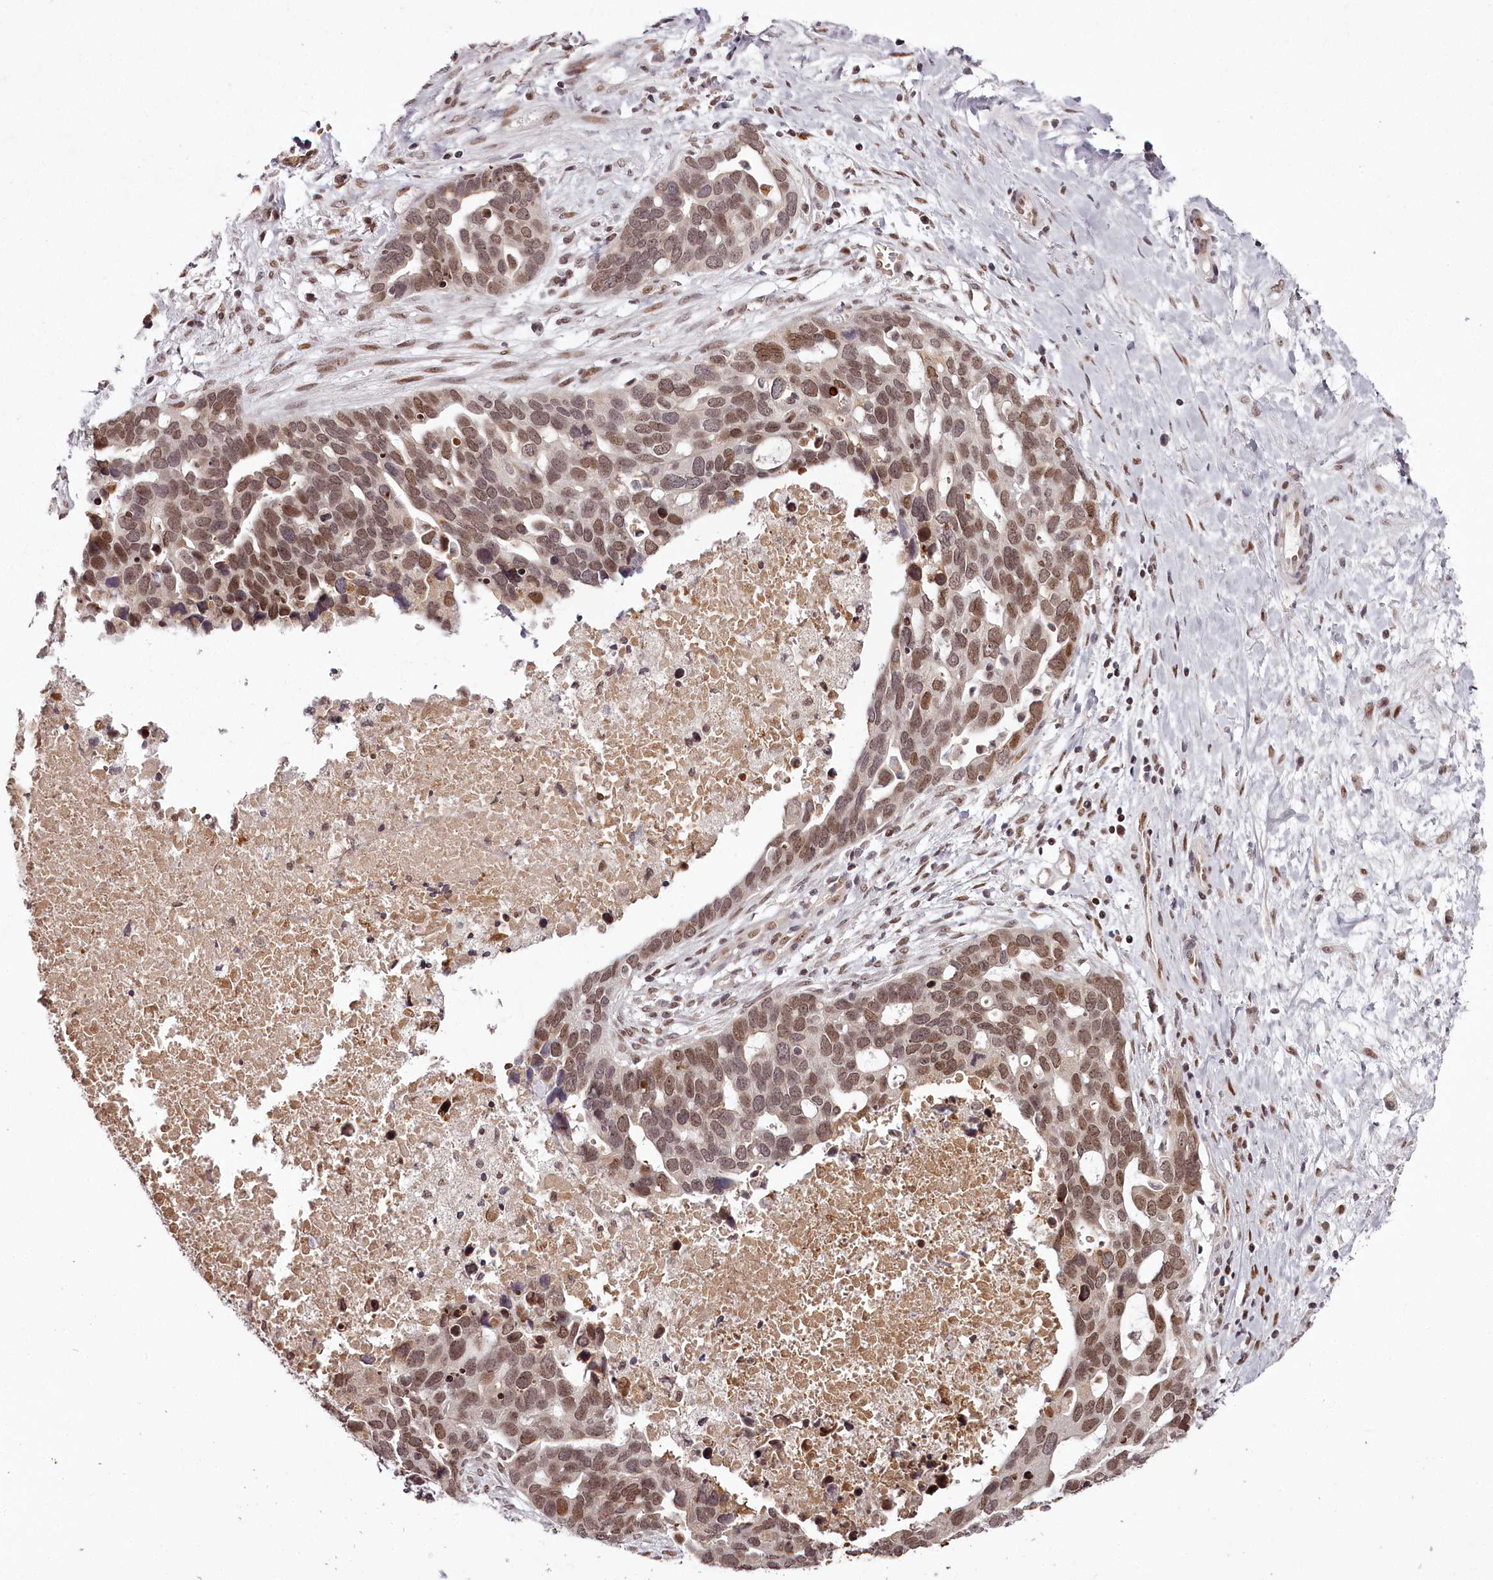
{"staining": {"intensity": "moderate", "quantity": ">75%", "location": "nuclear"}, "tissue": "ovarian cancer", "cell_type": "Tumor cells", "image_type": "cancer", "snomed": [{"axis": "morphology", "description": "Cystadenocarcinoma, serous, NOS"}, {"axis": "topography", "description": "Ovary"}], "caption": "Protein expression by immunohistochemistry displays moderate nuclear expression in about >75% of tumor cells in ovarian cancer (serous cystadenocarcinoma).", "gene": "THYN1", "patient": {"sex": "female", "age": 54}}